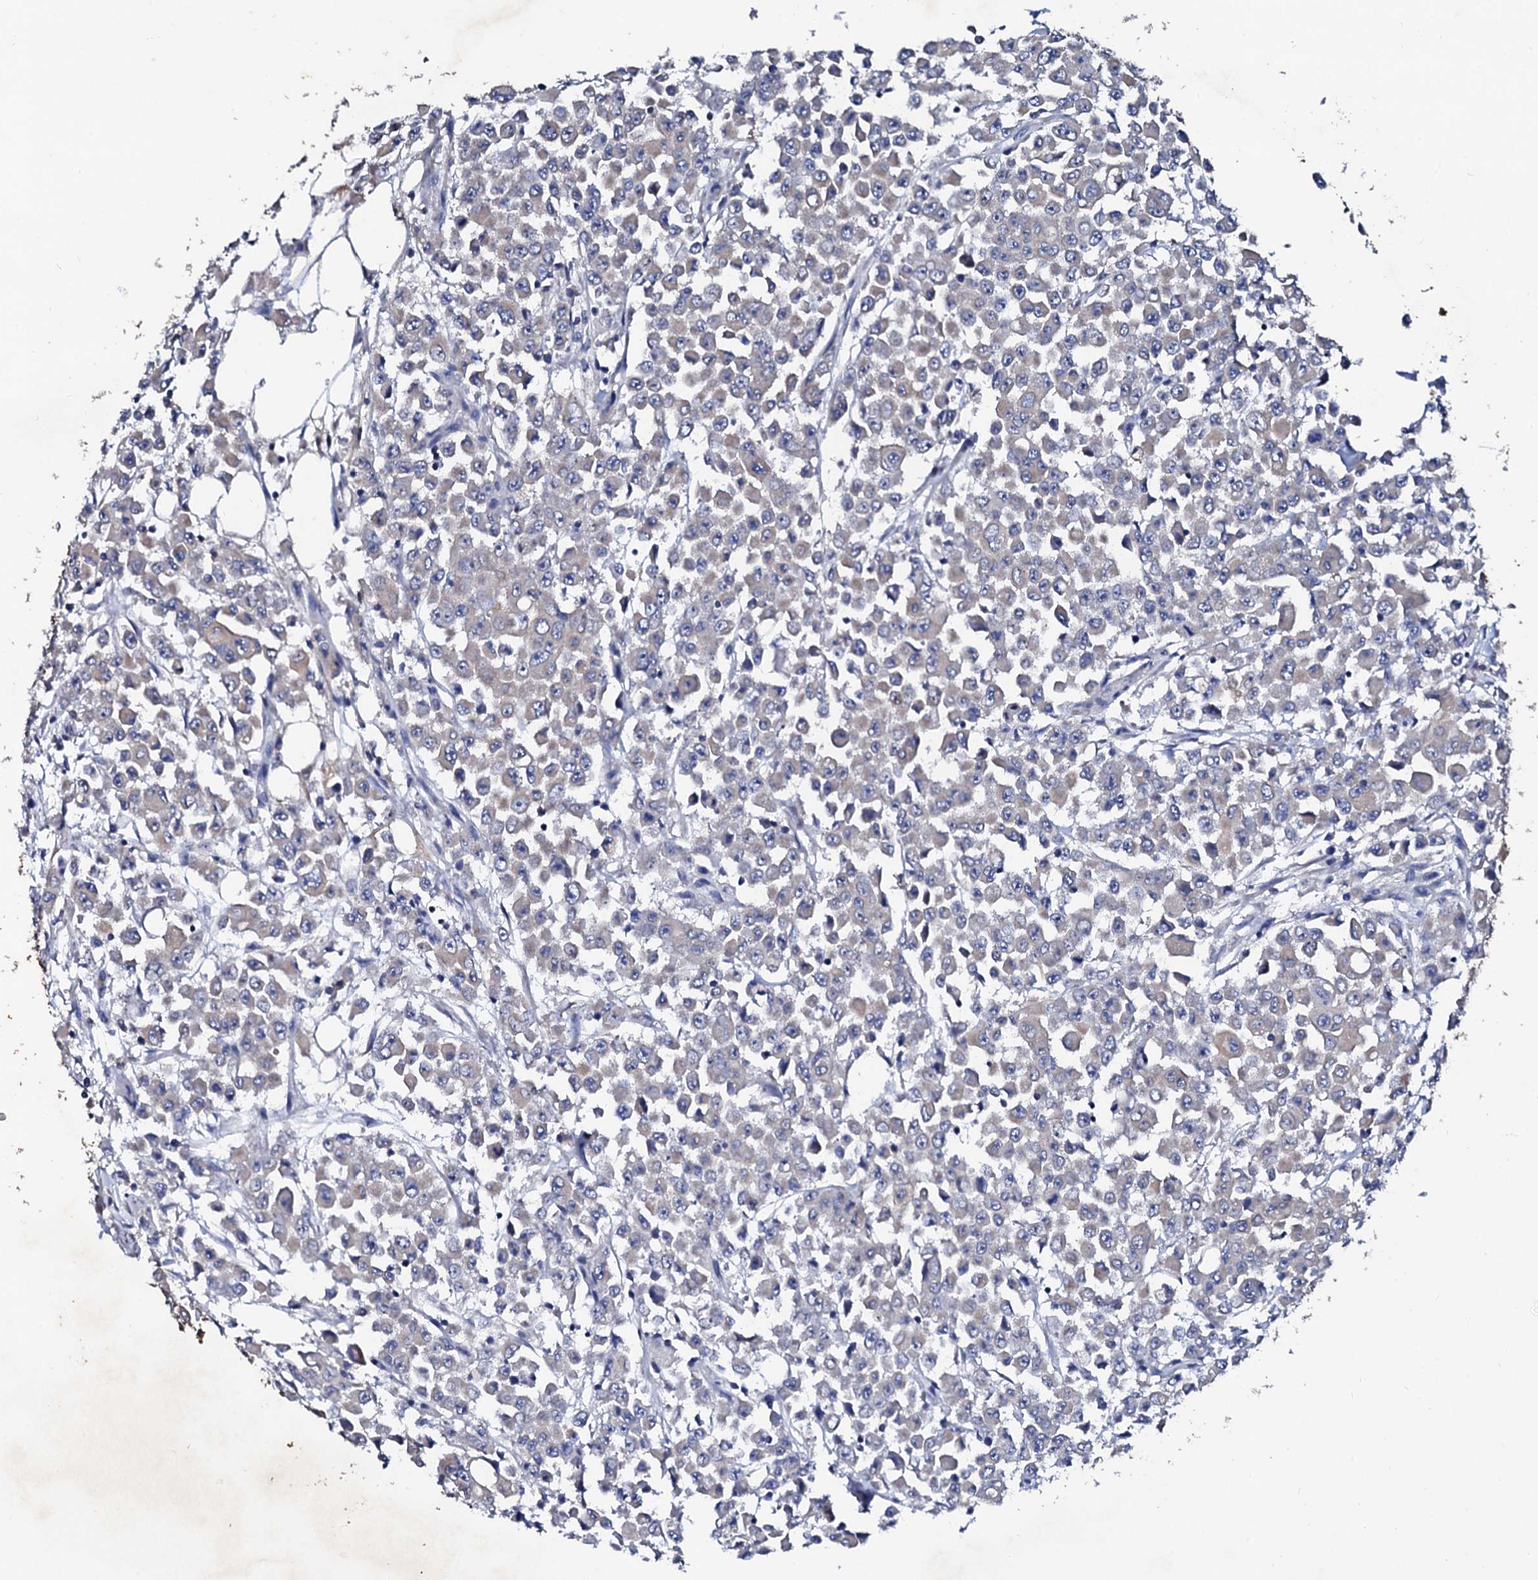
{"staining": {"intensity": "negative", "quantity": "none", "location": "none"}, "tissue": "colorectal cancer", "cell_type": "Tumor cells", "image_type": "cancer", "snomed": [{"axis": "morphology", "description": "Adenocarcinoma, NOS"}, {"axis": "topography", "description": "Colon"}], "caption": "Photomicrograph shows no protein staining in tumor cells of colorectal cancer tissue.", "gene": "GLB1L3", "patient": {"sex": "male", "age": 51}}